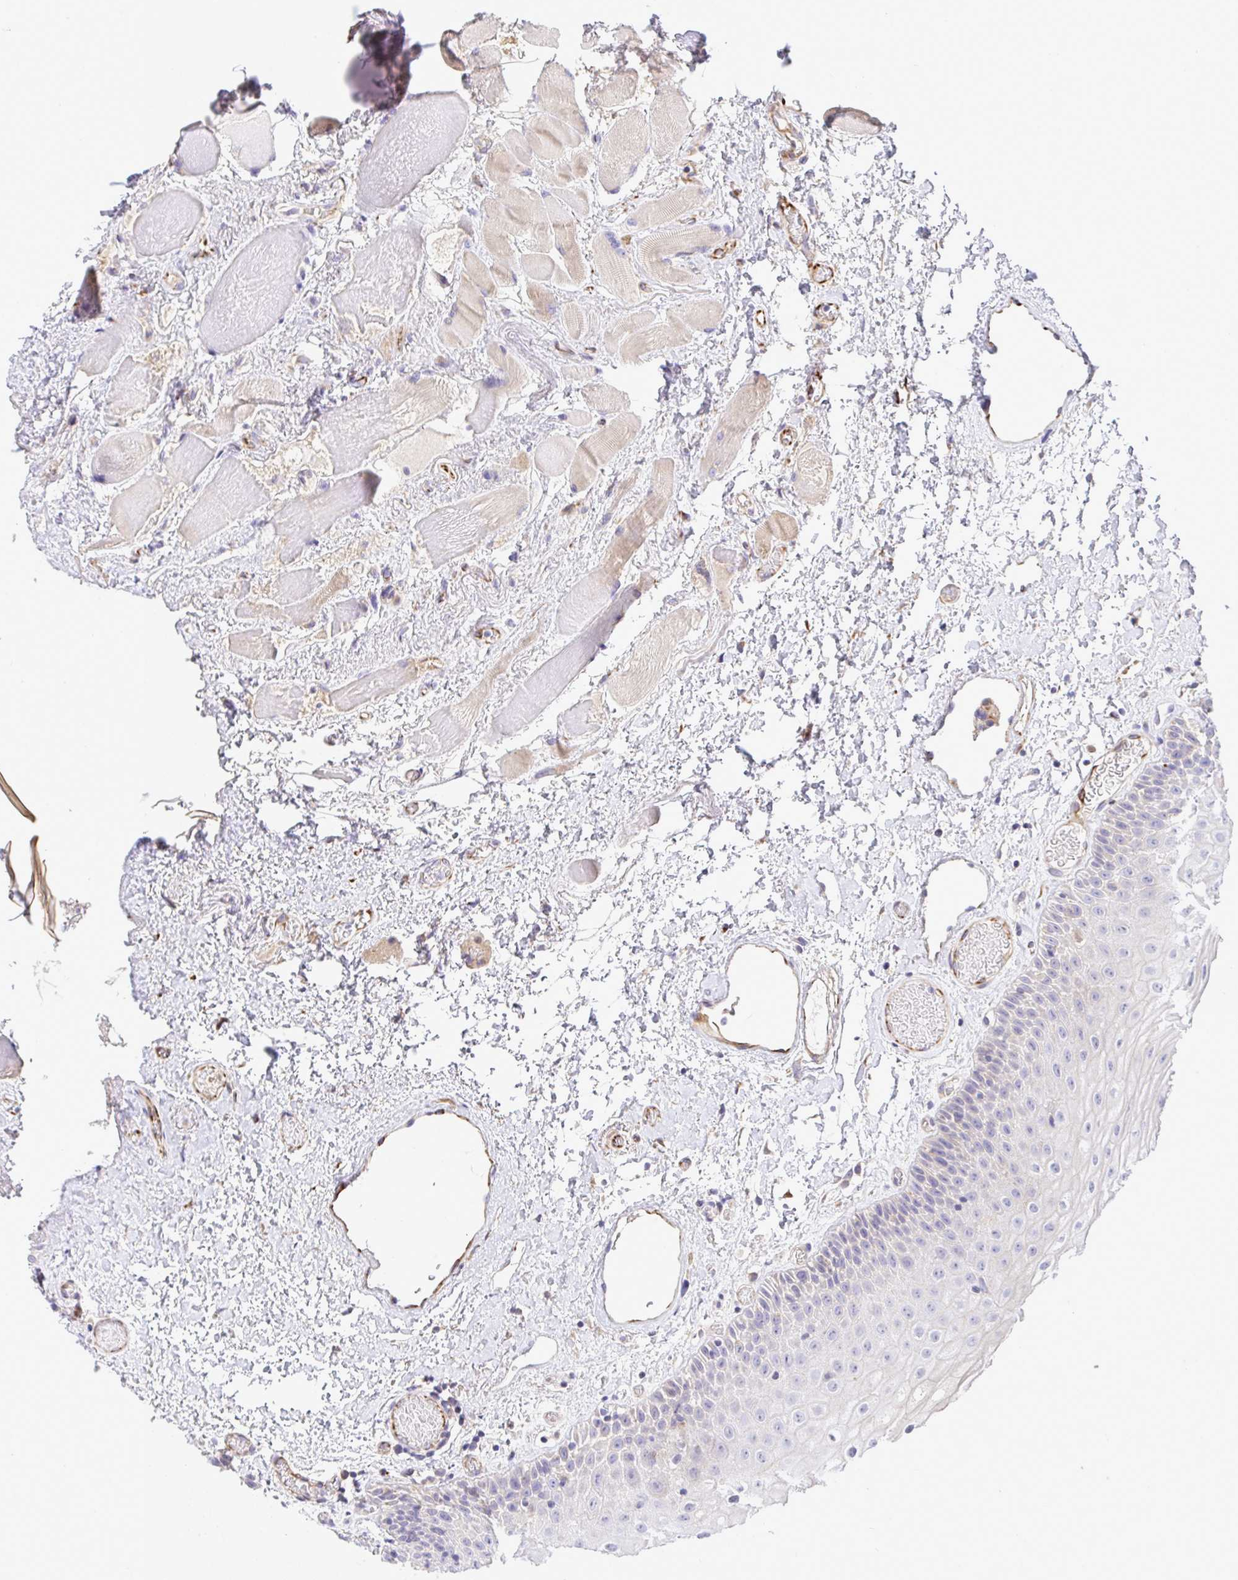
{"staining": {"intensity": "negative", "quantity": "none", "location": "none"}, "tissue": "oral mucosa", "cell_type": "Squamous epithelial cells", "image_type": "normal", "snomed": [{"axis": "morphology", "description": "Normal tissue, NOS"}, {"axis": "topography", "description": "Oral tissue"}], "caption": "Immunohistochemistry (IHC) of benign human oral mucosa displays no staining in squamous epithelial cells. The staining is performed using DAB (3,3'-diaminobenzidine) brown chromogen with nuclei counter-stained in using hematoxylin.", "gene": "GRID2", "patient": {"sex": "female", "age": 82}}